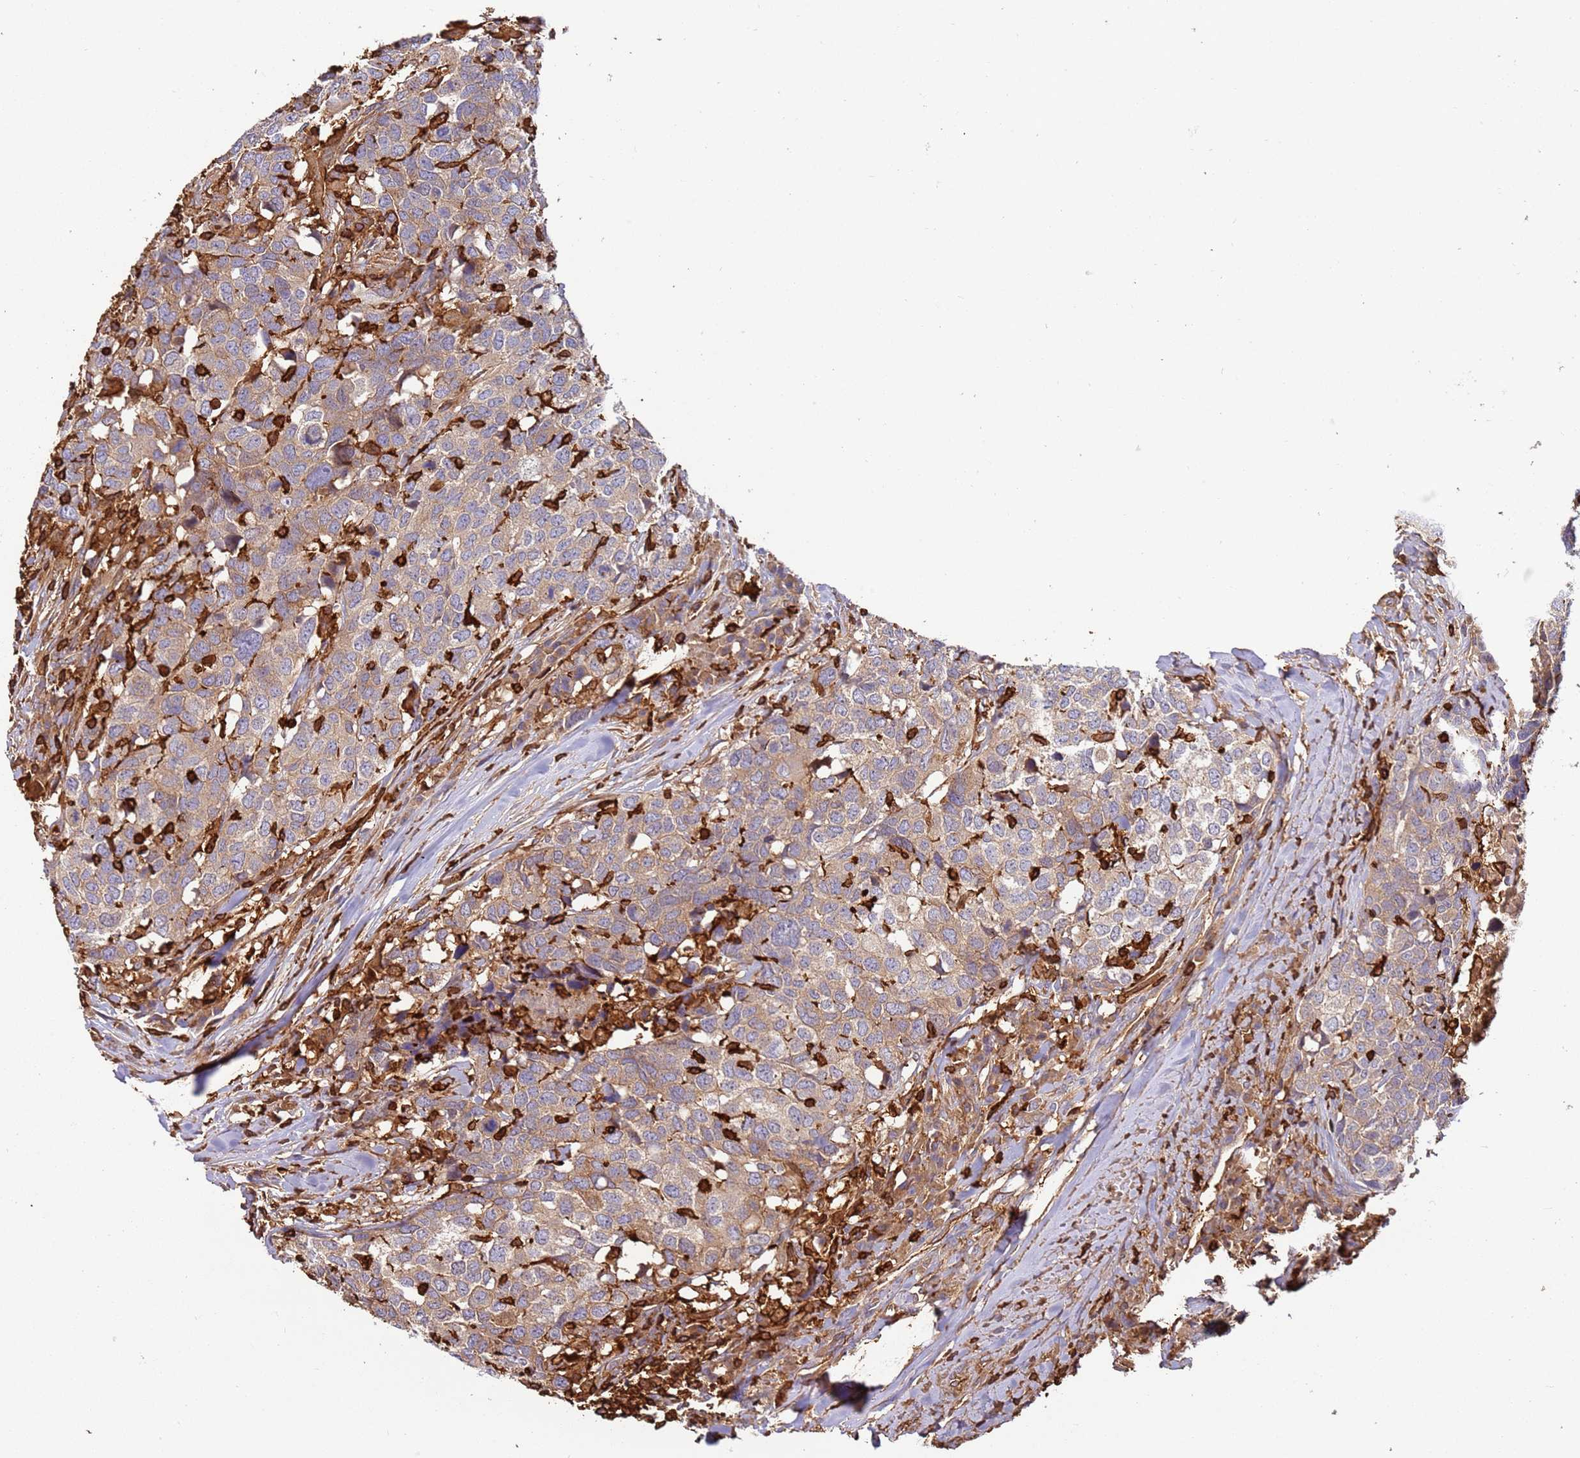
{"staining": {"intensity": "moderate", "quantity": "25%-75%", "location": "cytoplasmic/membranous"}, "tissue": "head and neck cancer", "cell_type": "Tumor cells", "image_type": "cancer", "snomed": [{"axis": "morphology", "description": "Normal tissue, NOS"}, {"axis": "morphology", "description": "Squamous cell carcinoma, NOS"}, {"axis": "topography", "description": "Skeletal muscle"}, {"axis": "topography", "description": "Vascular tissue"}, {"axis": "topography", "description": "Peripheral nerve tissue"}, {"axis": "topography", "description": "Head-Neck"}], "caption": "Head and neck cancer (squamous cell carcinoma) stained for a protein reveals moderate cytoplasmic/membranous positivity in tumor cells. Nuclei are stained in blue.", "gene": "OR6P1", "patient": {"sex": "male", "age": 66}}